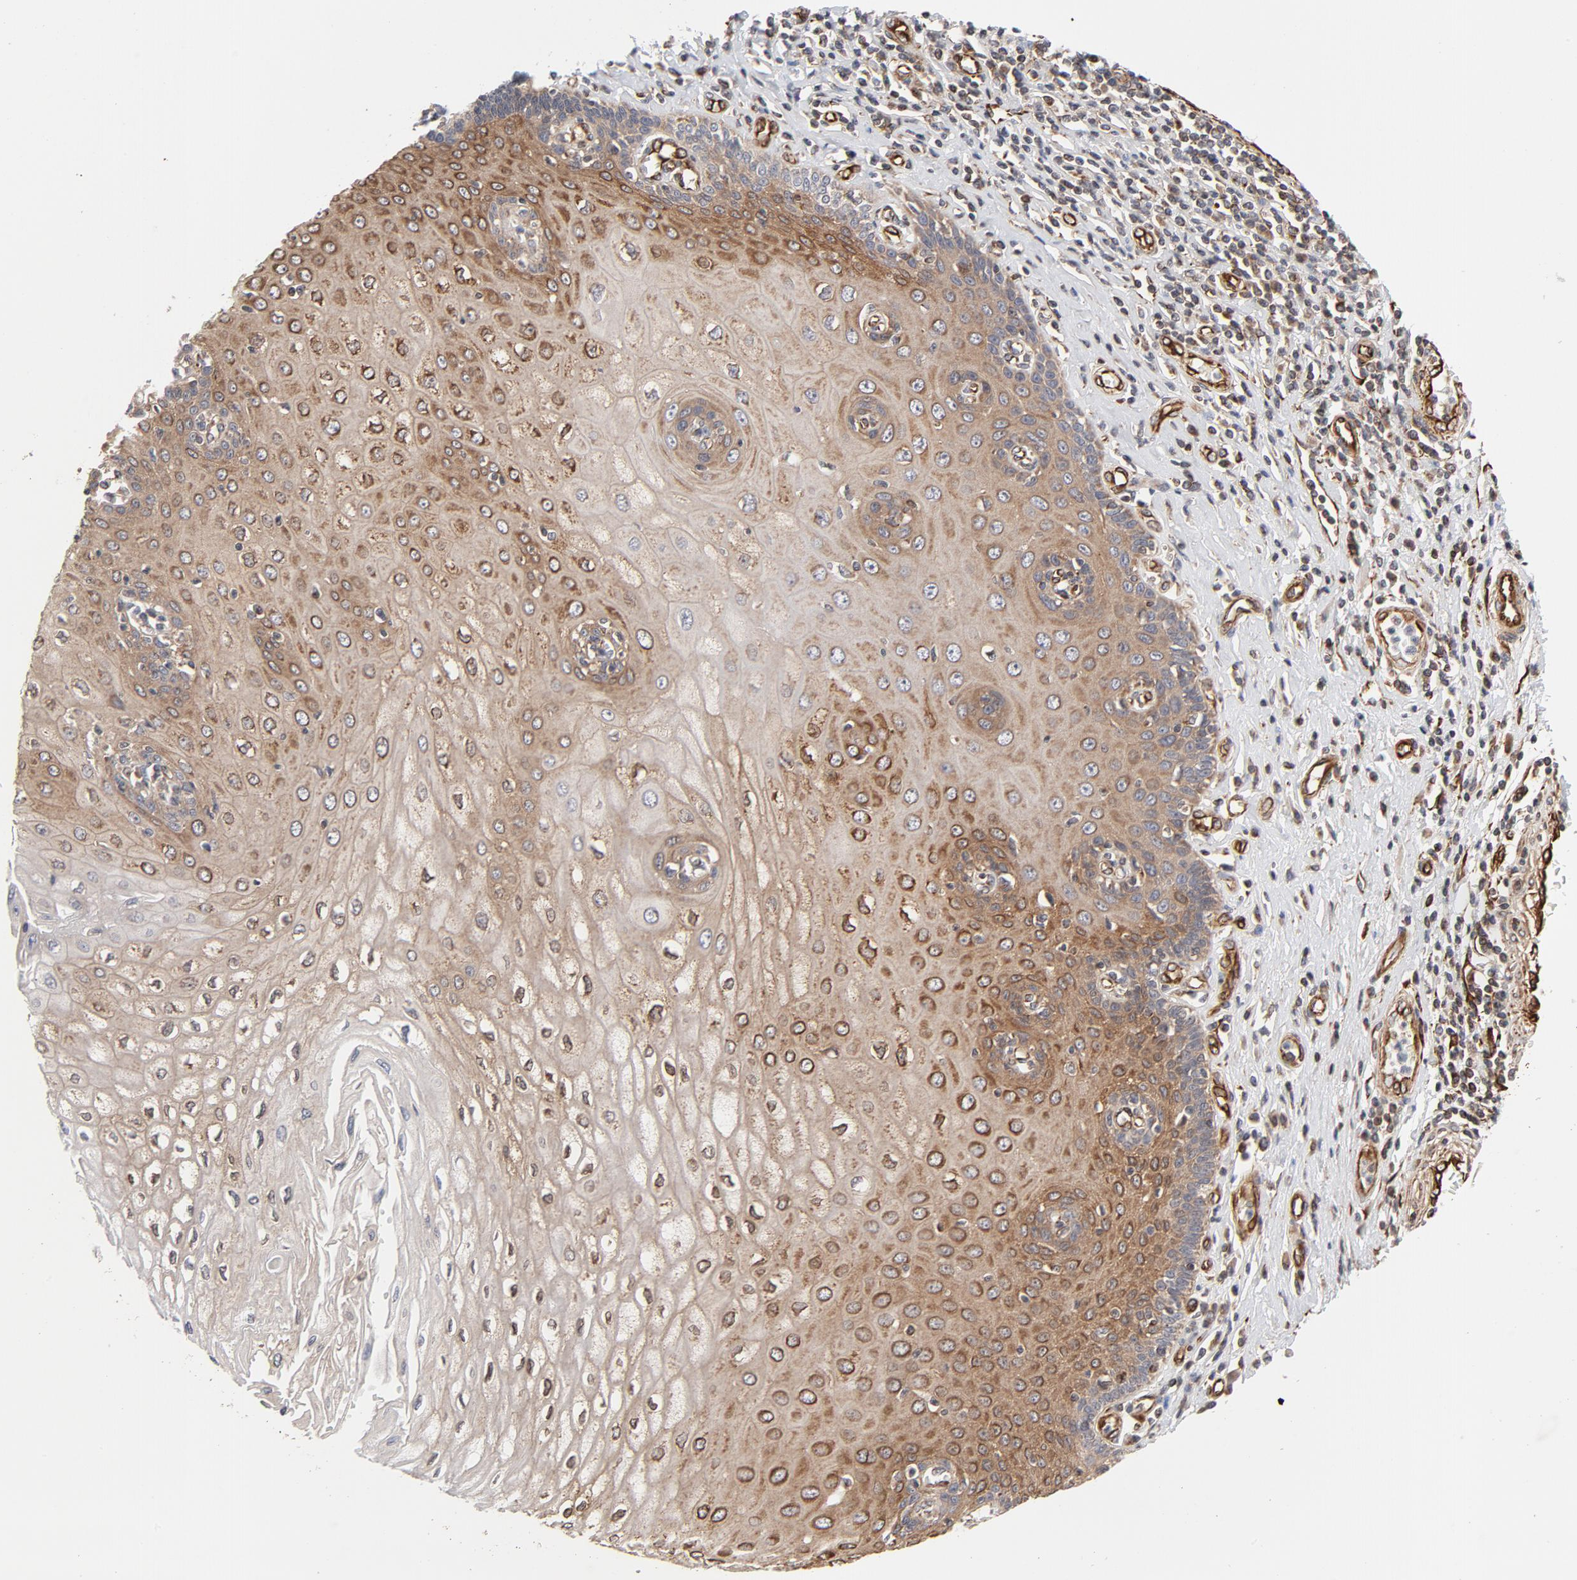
{"staining": {"intensity": "moderate", "quantity": ">75%", "location": "cytoplasmic/membranous"}, "tissue": "esophagus", "cell_type": "Squamous epithelial cells", "image_type": "normal", "snomed": [{"axis": "morphology", "description": "Normal tissue, NOS"}, {"axis": "topography", "description": "Esophagus"}], "caption": "A brown stain highlights moderate cytoplasmic/membranous positivity of a protein in squamous epithelial cells of benign esophagus.", "gene": "DNAAF2", "patient": {"sex": "male", "age": 62}}